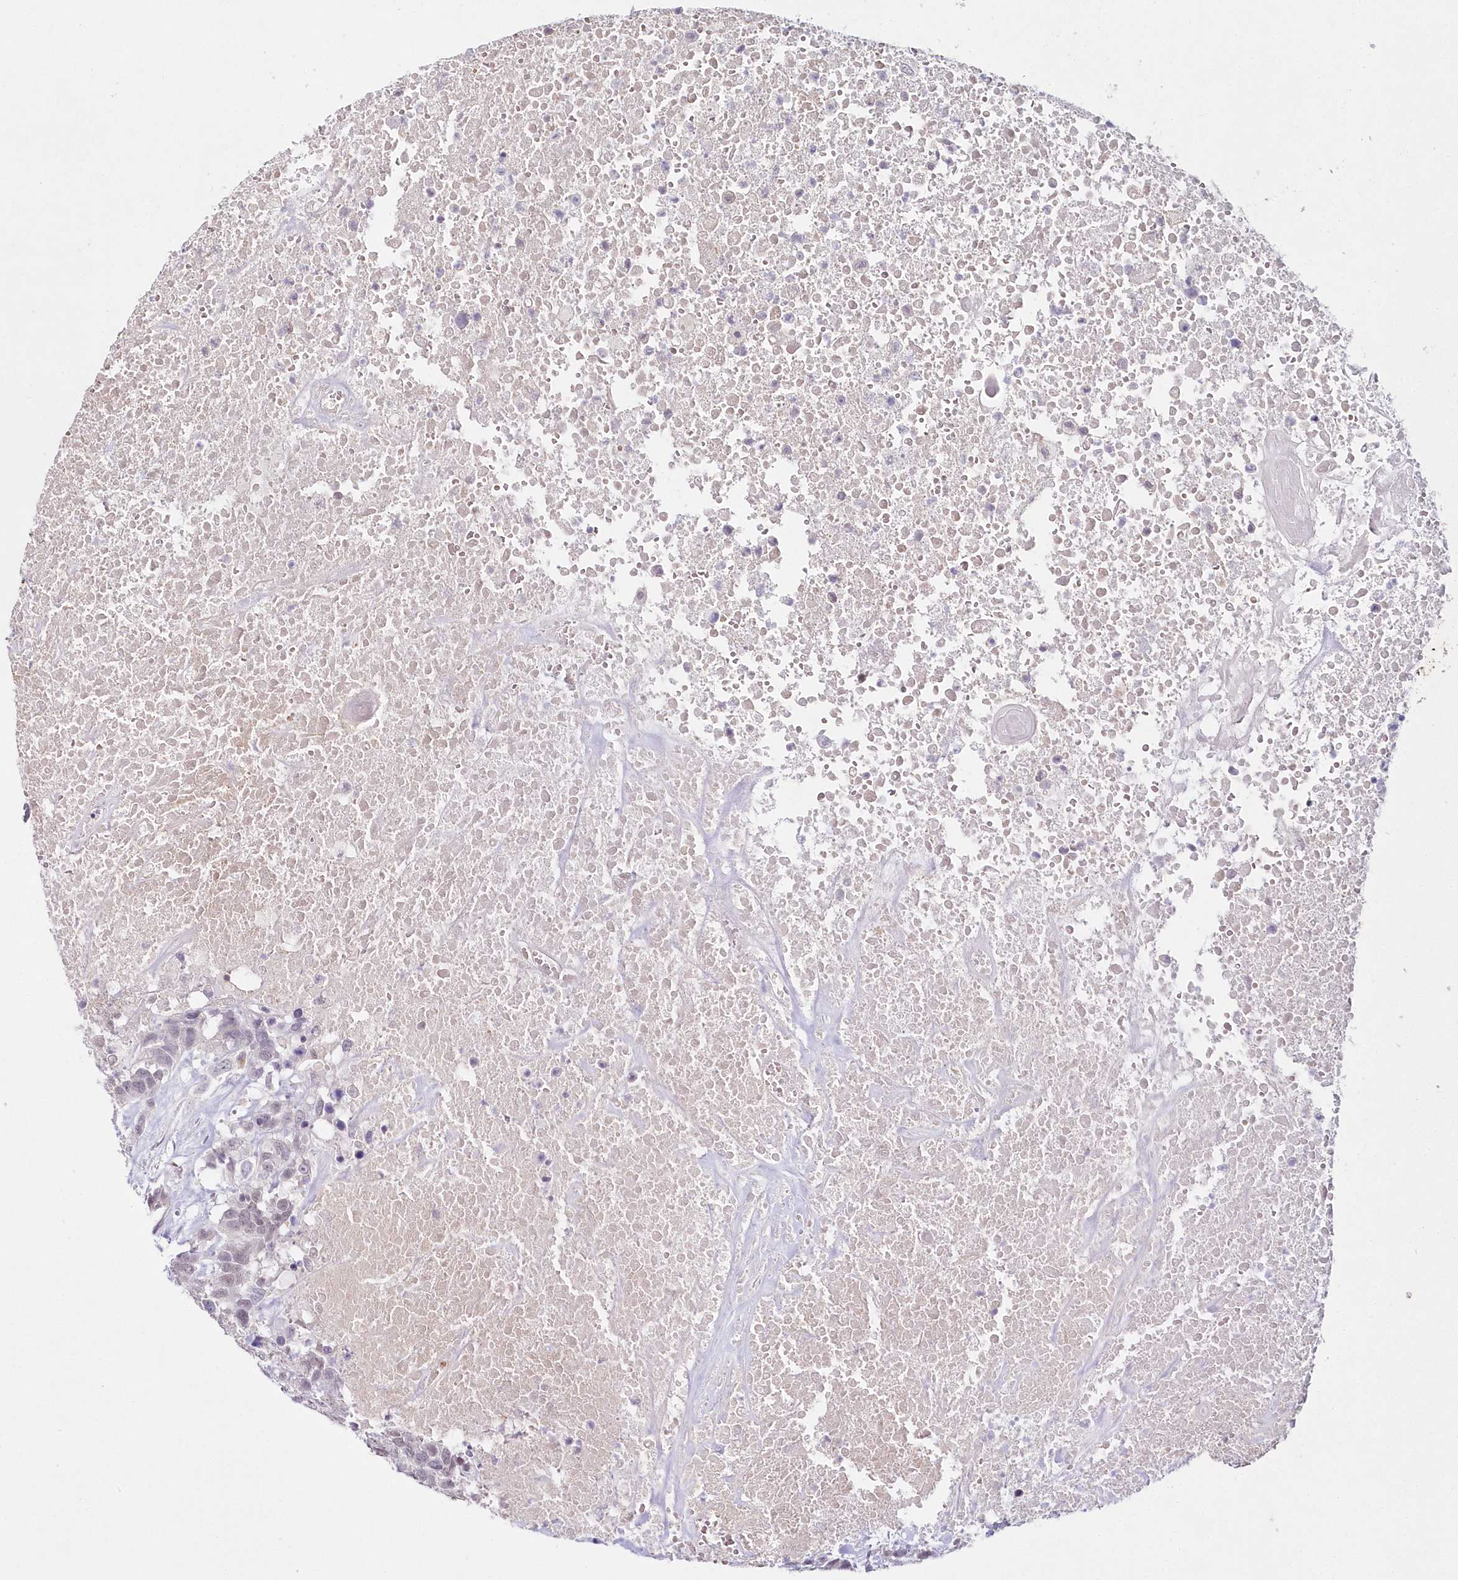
{"staining": {"intensity": "weak", "quantity": "25%-75%", "location": "nuclear"}, "tissue": "head and neck cancer", "cell_type": "Tumor cells", "image_type": "cancer", "snomed": [{"axis": "morphology", "description": "Squamous cell carcinoma, NOS"}, {"axis": "topography", "description": "Head-Neck"}], "caption": "This photomicrograph reveals immunohistochemistry staining of human squamous cell carcinoma (head and neck), with low weak nuclear staining in about 25%-75% of tumor cells.", "gene": "HYCC2", "patient": {"sex": "male", "age": 66}}